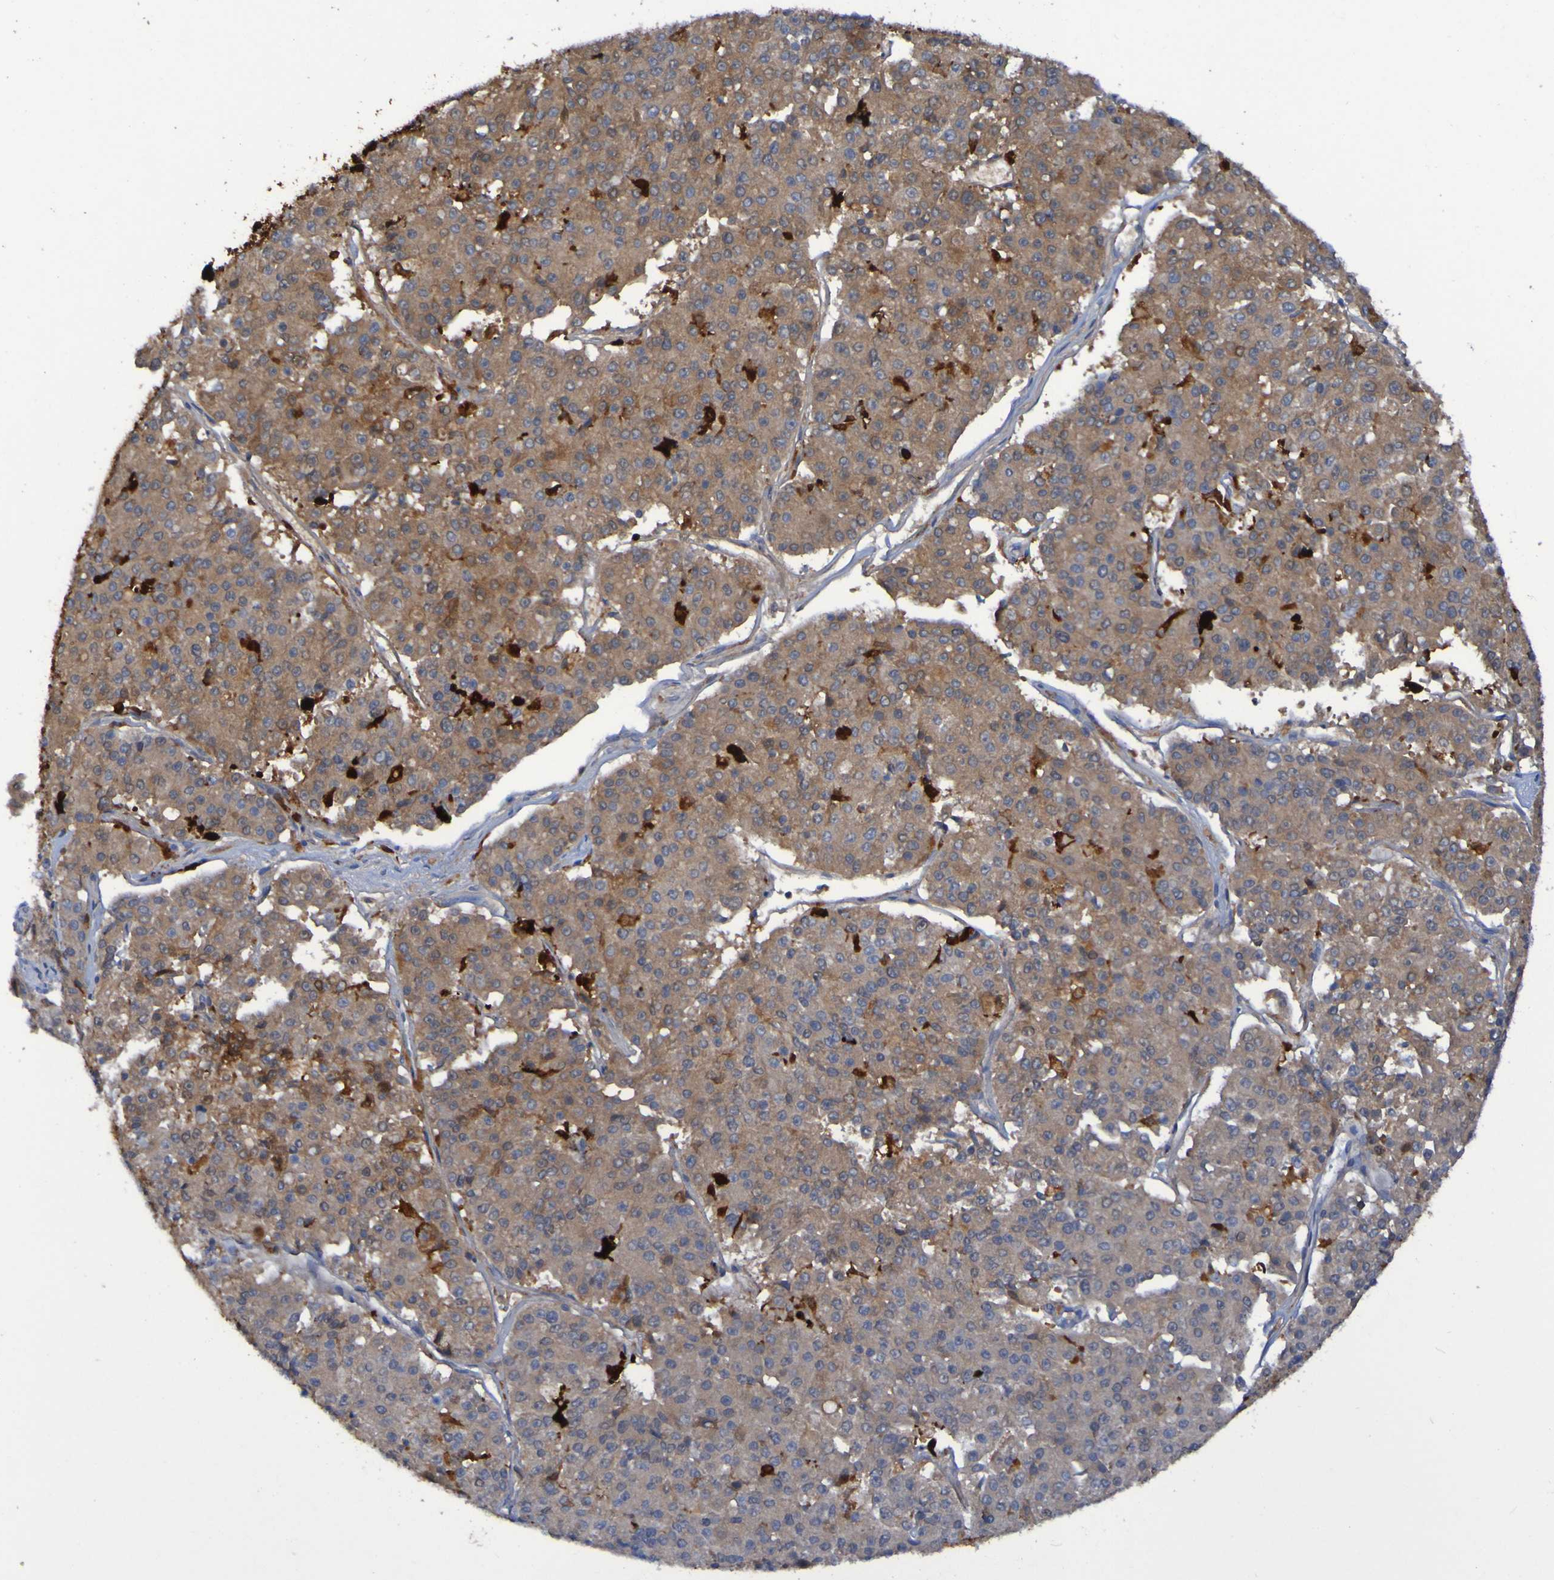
{"staining": {"intensity": "moderate", "quantity": ">75%", "location": "cytoplasmic/membranous"}, "tissue": "pancreatic cancer", "cell_type": "Tumor cells", "image_type": "cancer", "snomed": [{"axis": "morphology", "description": "Adenocarcinoma, NOS"}, {"axis": "topography", "description": "Pancreas"}], "caption": "A brown stain labels moderate cytoplasmic/membranous positivity of a protein in pancreatic cancer (adenocarcinoma) tumor cells.", "gene": "MPPE1", "patient": {"sex": "male", "age": 50}}